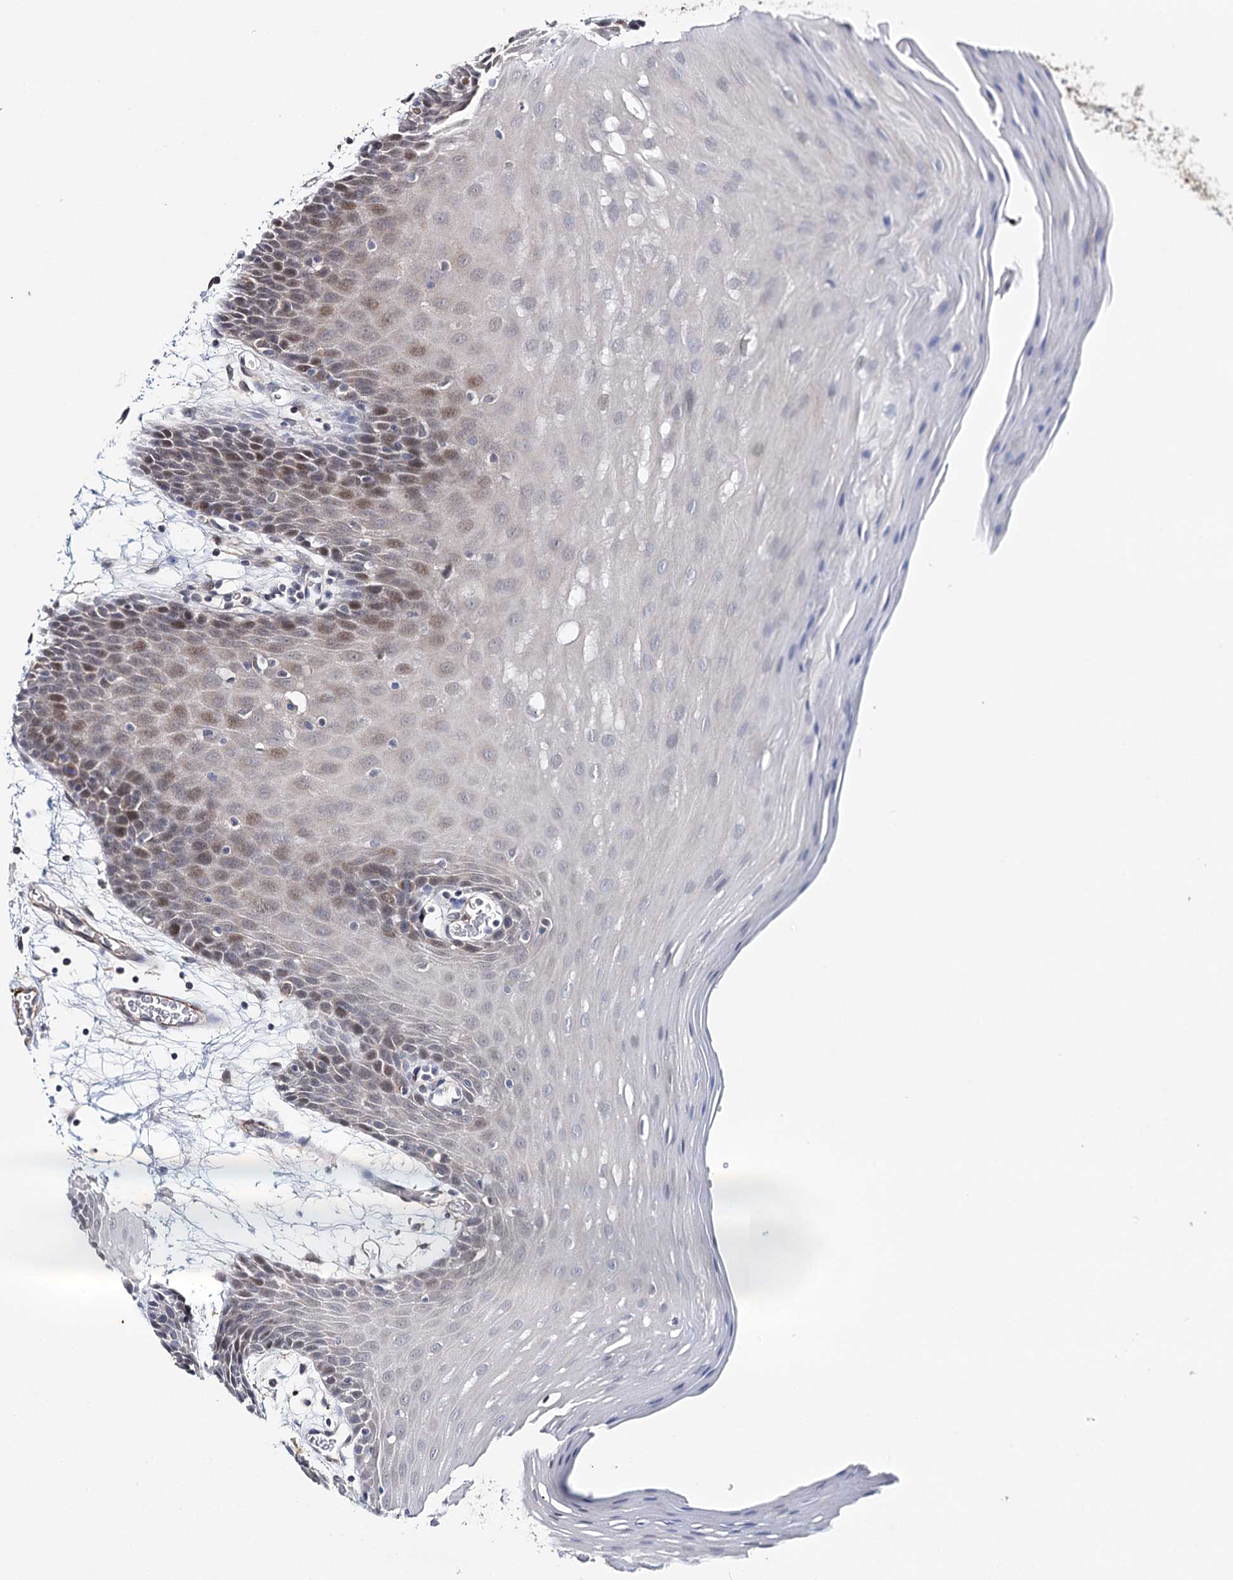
{"staining": {"intensity": "moderate", "quantity": "<25%", "location": "nuclear"}, "tissue": "oral mucosa", "cell_type": "Squamous epithelial cells", "image_type": "normal", "snomed": [{"axis": "morphology", "description": "Normal tissue, NOS"}, {"axis": "topography", "description": "Skeletal muscle"}, {"axis": "topography", "description": "Oral tissue"}, {"axis": "topography", "description": "Salivary gland"}, {"axis": "topography", "description": "Peripheral nerve tissue"}], "caption": "Oral mucosa stained with immunohistochemistry (IHC) shows moderate nuclear positivity in about <25% of squamous epithelial cells.", "gene": "CFAP46", "patient": {"sex": "male", "age": 54}}